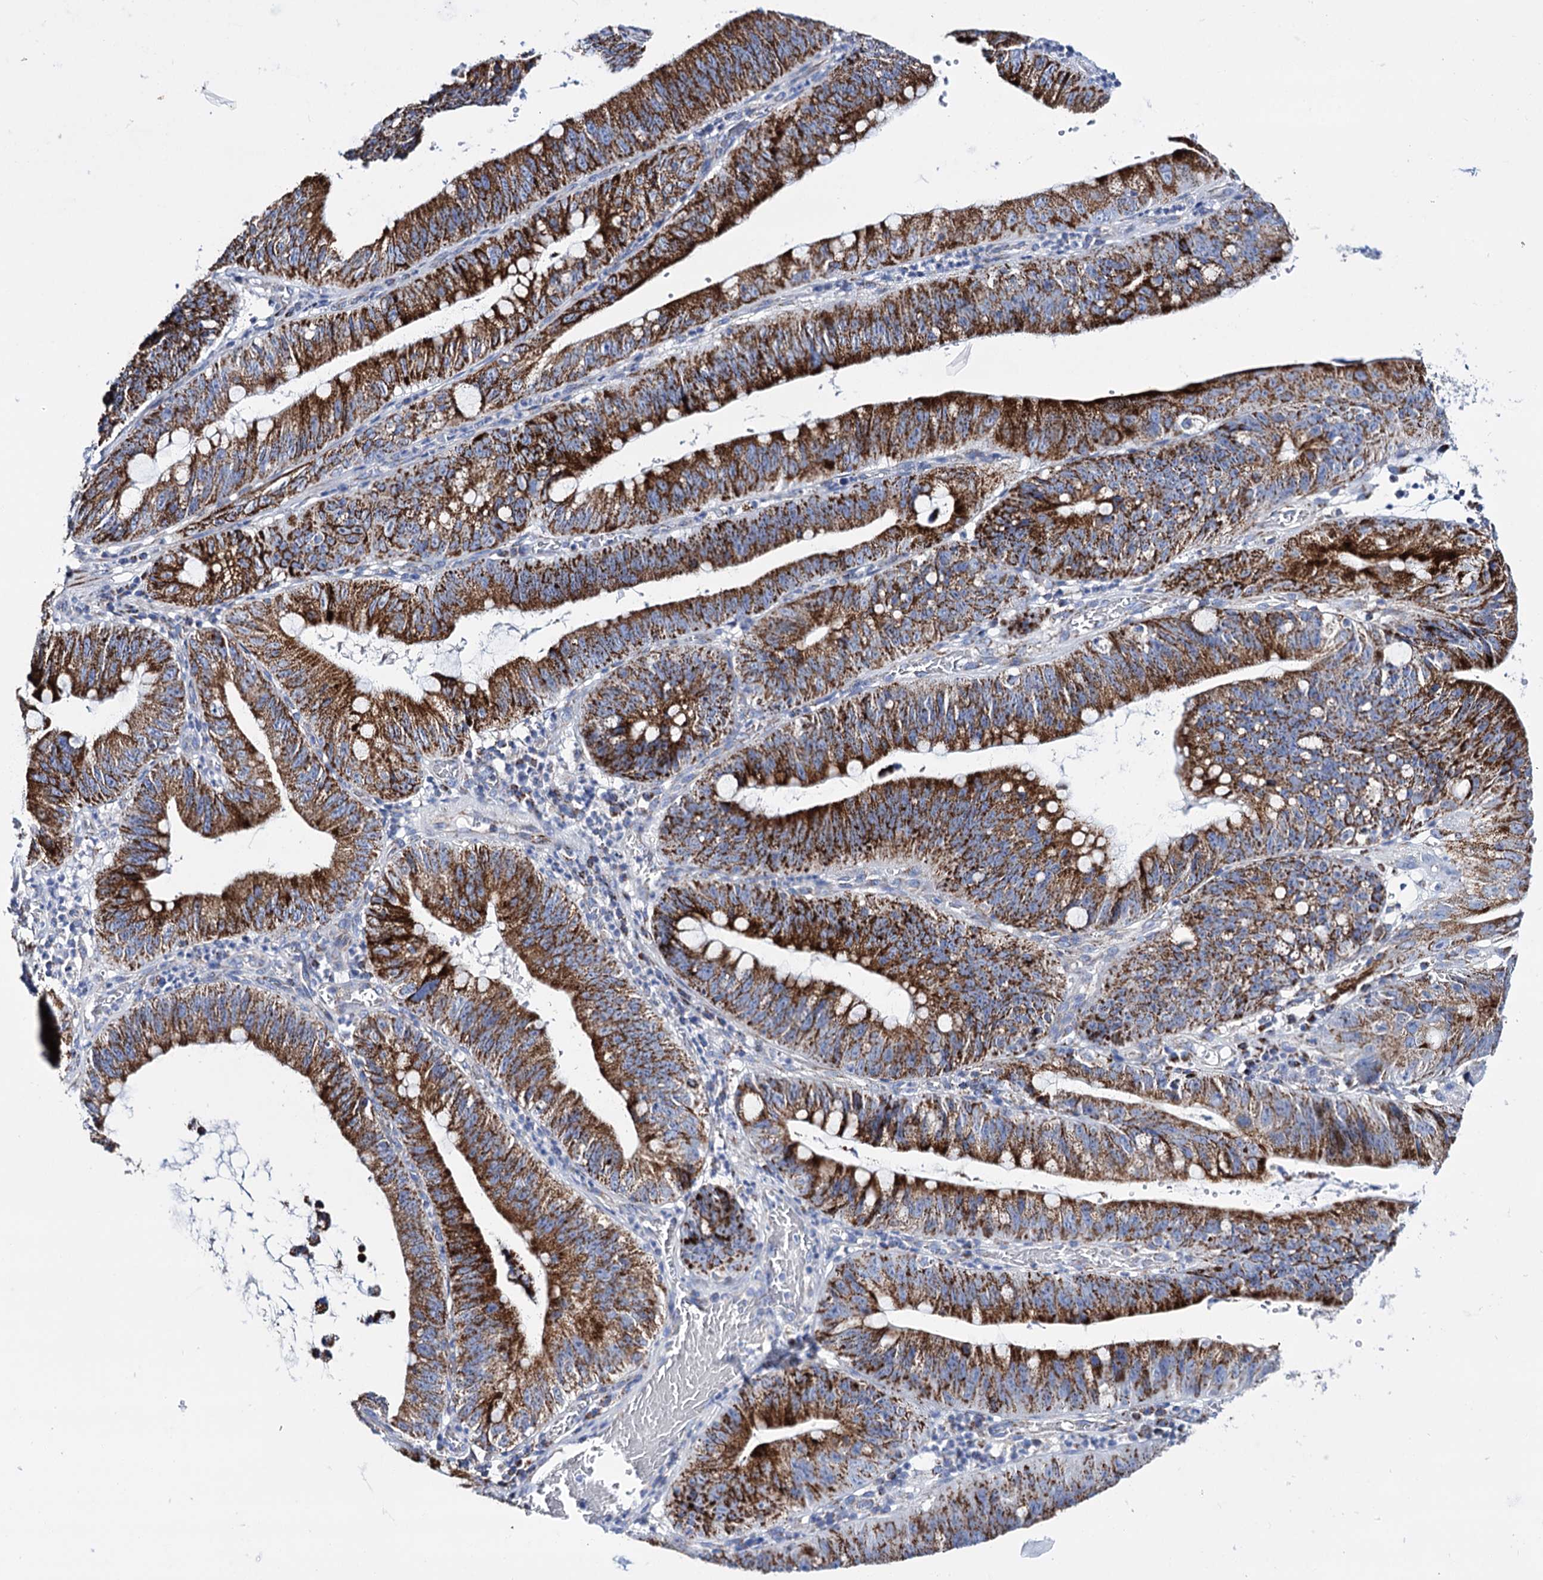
{"staining": {"intensity": "strong", "quantity": ">75%", "location": "cytoplasmic/membranous"}, "tissue": "stomach cancer", "cell_type": "Tumor cells", "image_type": "cancer", "snomed": [{"axis": "morphology", "description": "Adenocarcinoma, NOS"}, {"axis": "topography", "description": "Stomach"}], "caption": "A high-resolution histopathology image shows immunohistochemistry staining of stomach adenocarcinoma, which reveals strong cytoplasmic/membranous positivity in about >75% of tumor cells.", "gene": "UBASH3B", "patient": {"sex": "male", "age": 59}}